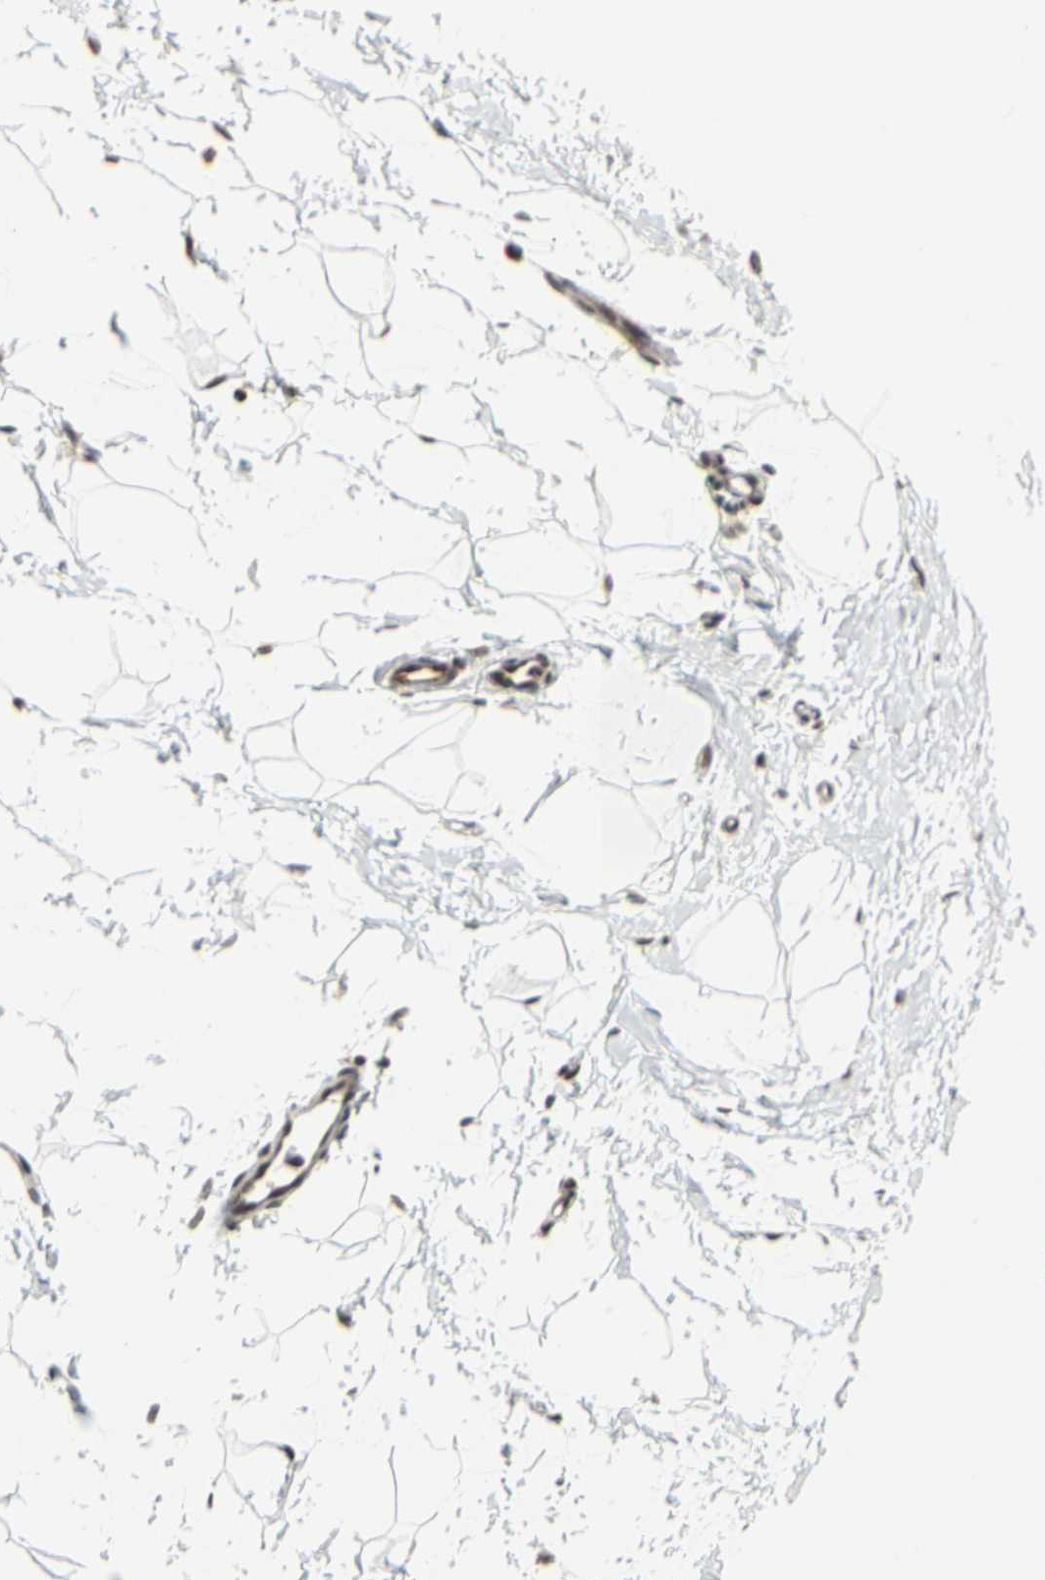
{"staining": {"intensity": "strong", "quantity": ">75%", "location": "nuclear"}, "tissue": "adipose tissue", "cell_type": "Adipocytes", "image_type": "normal", "snomed": [{"axis": "morphology", "description": "Normal tissue, NOS"}, {"axis": "topography", "description": "Breast"}], "caption": "The micrograph shows immunohistochemical staining of unremarkable adipose tissue. There is strong nuclear staining is seen in approximately >75% of adipocytes.", "gene": "HMG20A", "patient": {"sex": "female", "age": 45}}